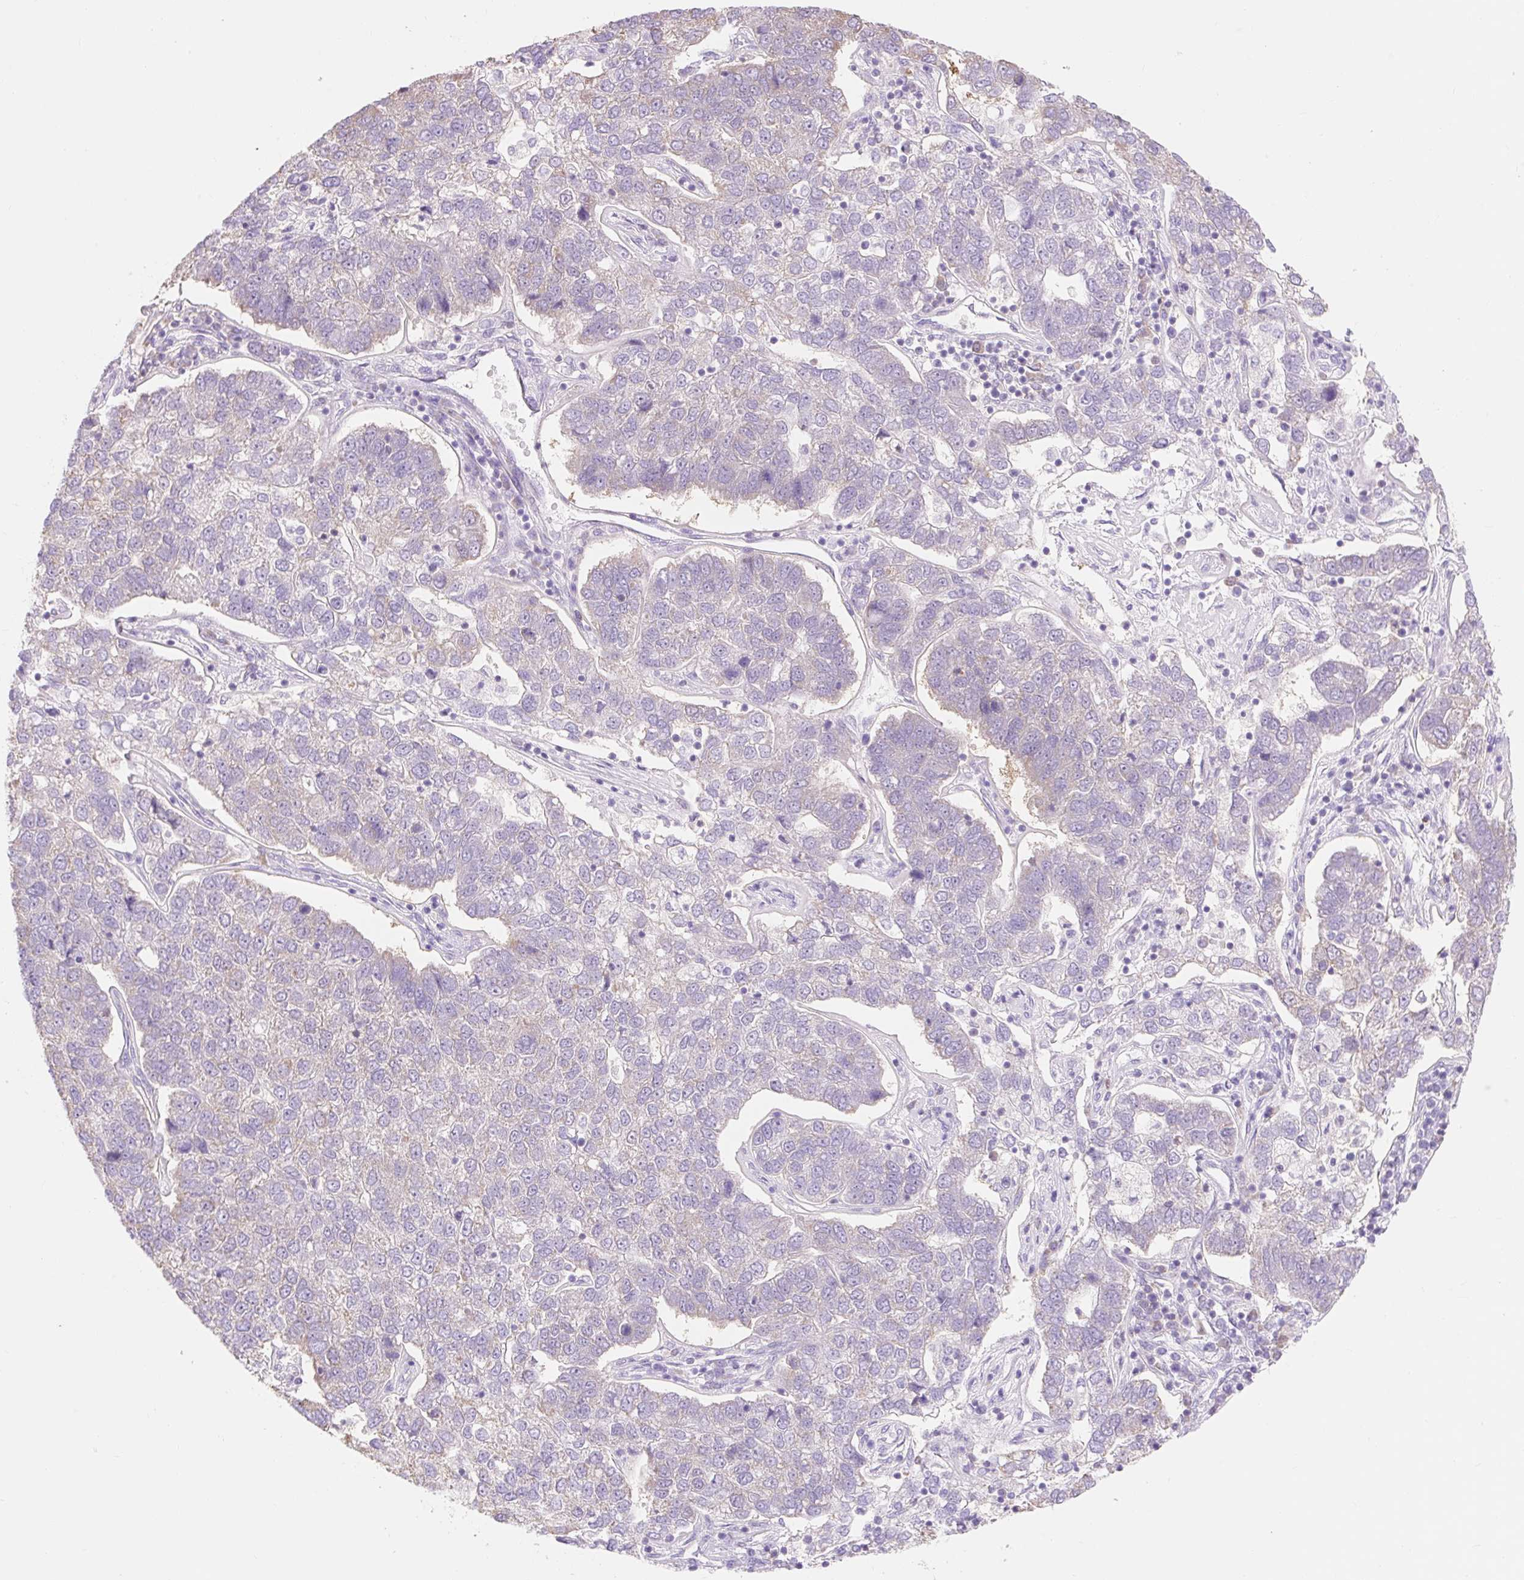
{"staining": {"intensity": "negative", "quantity": "none", "location": "none"}, "tissue": "pancreatic cancer", "cell_type": "Tumor cells", "image_type": "cancer", "snomed": [{"axis": "morphology", "description": "Adenocarcinoma, NOS"}, {"axis": "topography", "description": "Pancreas"}], "caption": "Adenocarcinoma (pancreatic) stained for a protein using immunohistochemistry (IHC) exhibits no expression tumor cells.", "gene": "DHX35", "patient": {"sex": "female", "age": 61}}